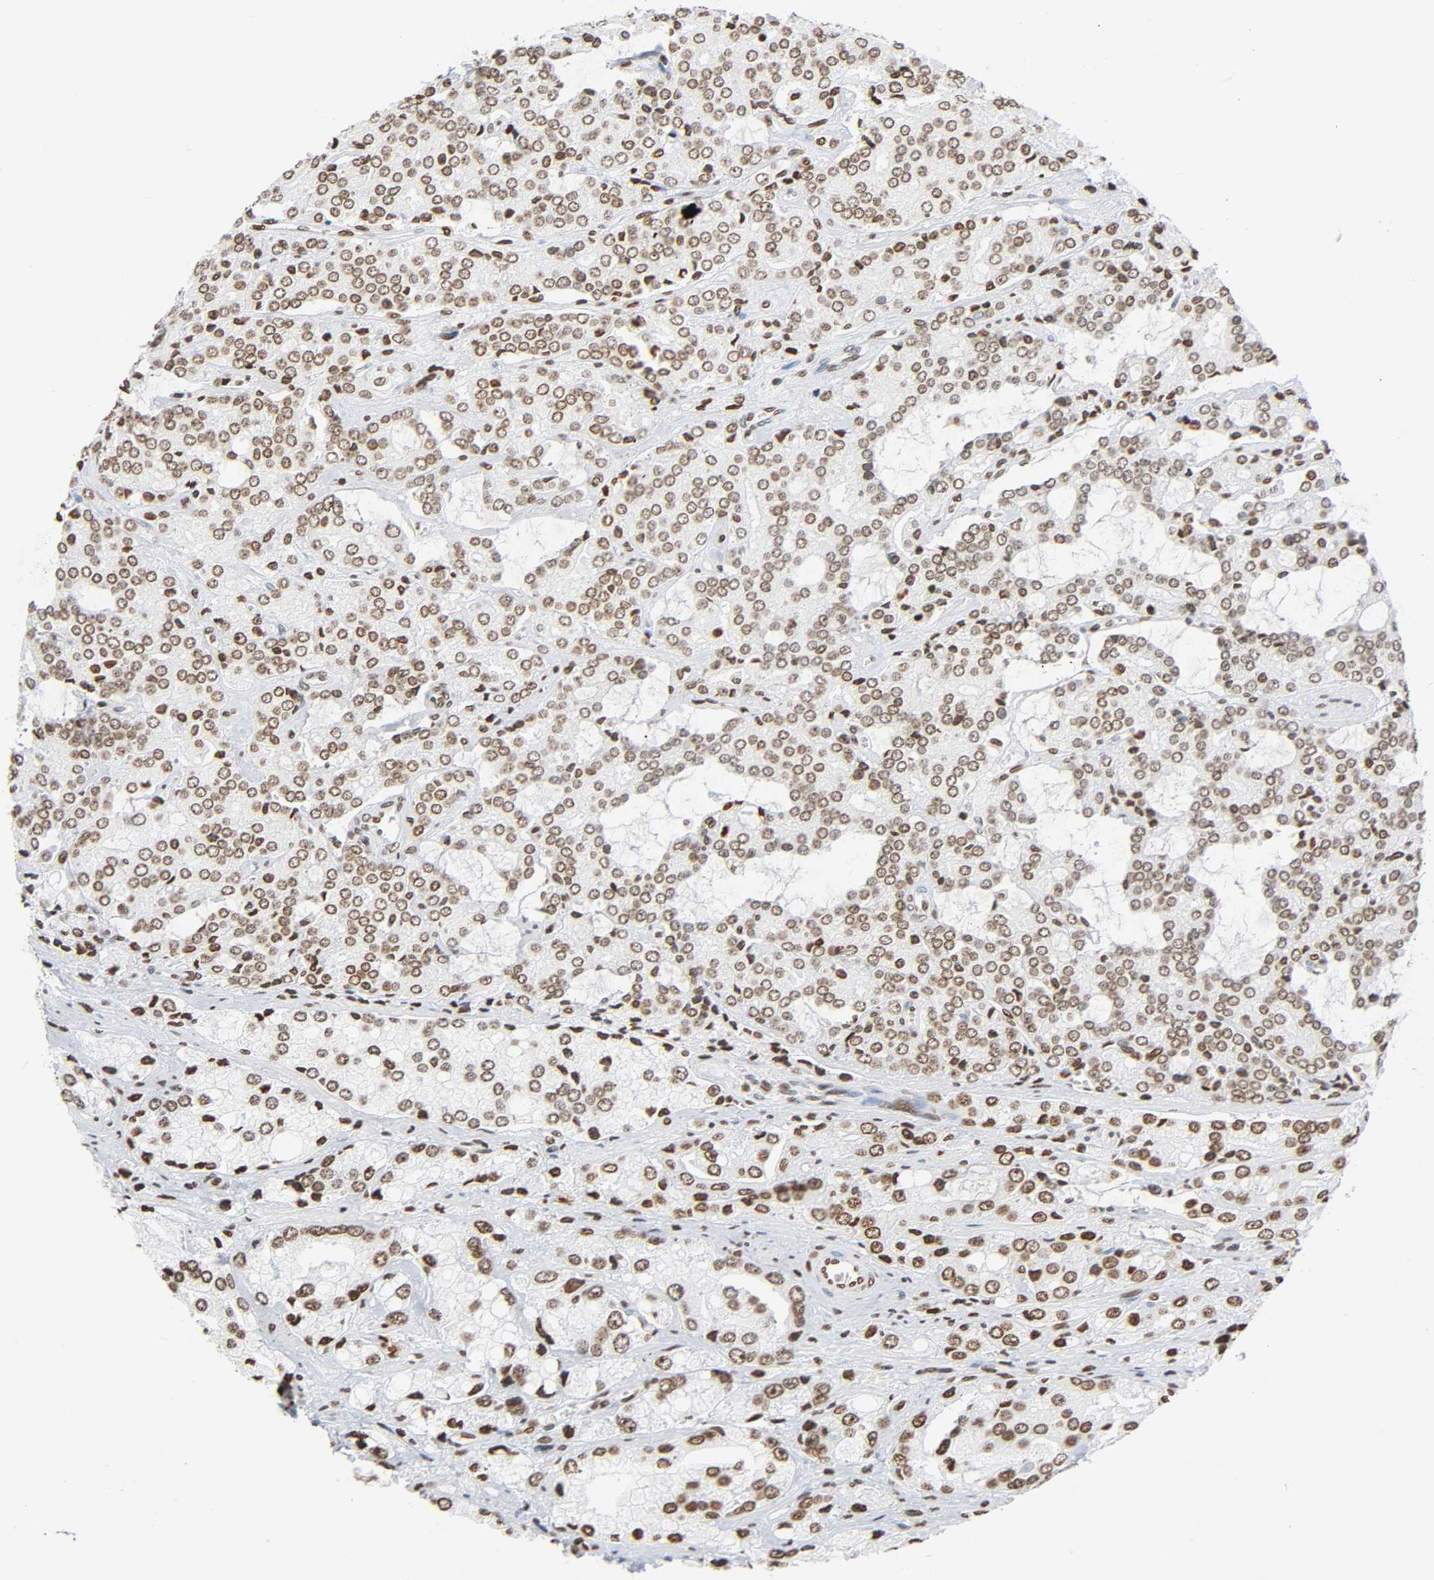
{"staining": {"intensity": "moderate", "quantity": ">75%", "location": "nuclear"}, "tissue": "prostate cancer", "cell_type": "Tumor cells", "image_type": "cancer", "snomed": [{"axis": "morphology", "description": "Adenocarcinoma, High grade"}, {"axis": "topography", "description": "Prostate"}], "caption": "A brown stain labels moderate nuclear expression of a protein in prostate cancer (high-grade adenocarcinoma) tumor cells.", "gene": "HOXA6", "patient": {"sex": "male", "age": 67}}